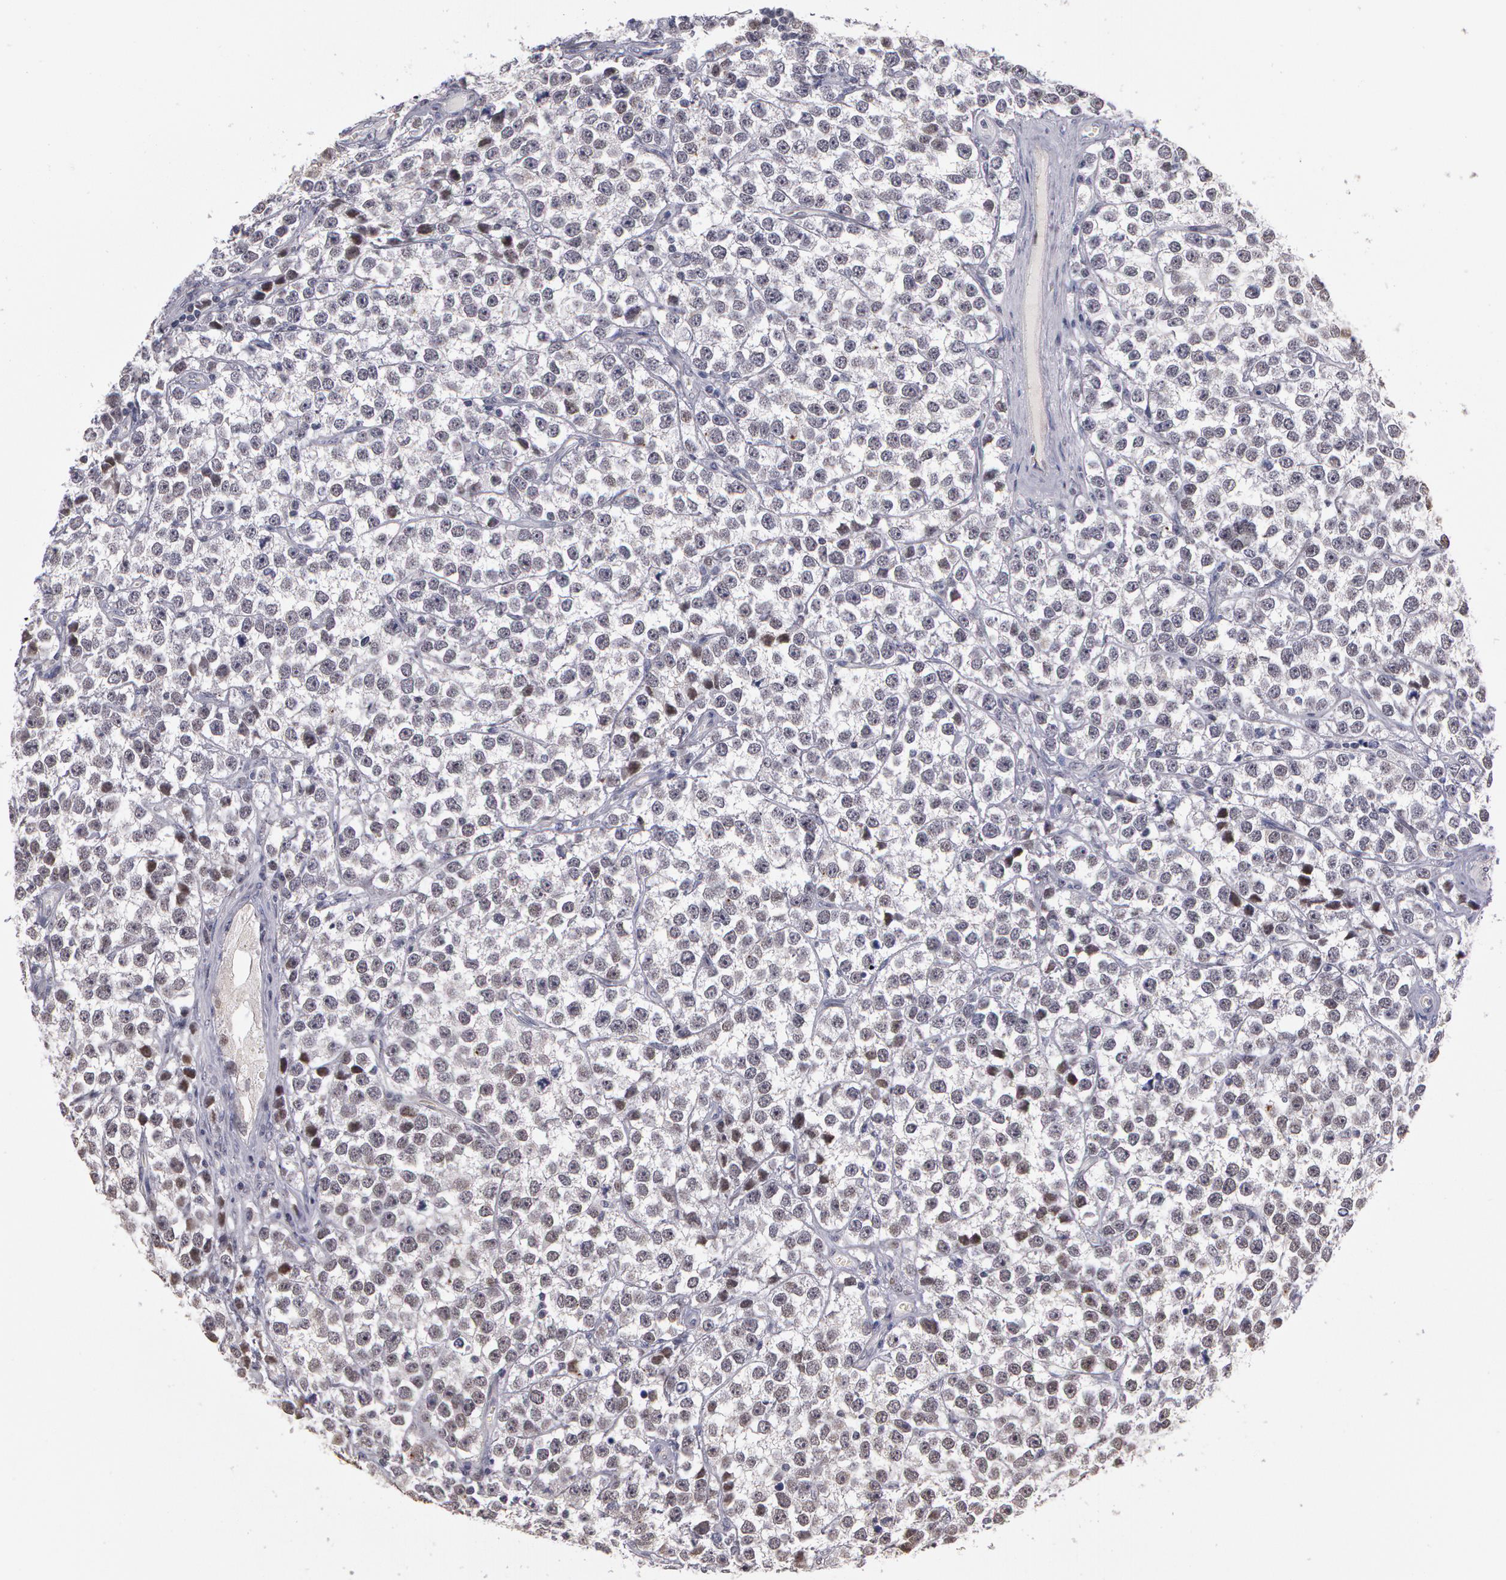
{"staining": {"intensity": "weak", "quantity": "<25%", "location": "nuclear"}, "tissue": "testis cancer", "cell_type": "Tumor cells", "image_type": "cancer", "snomed": [{"axis": "morphology", "description": "Seminoma, NOS"}, {"axis": "topography", "description": "Testis"}], "caption": "Immunohistochemistry histopathology image of neoplastic tissue: human testis cancer stained with DAB (3,3'-diaminobenzidine) exhibits no significant protein positivity in tumor cells.", "gene": "PRICKLE1", "patient": {"sex": "male", "age": 25}}